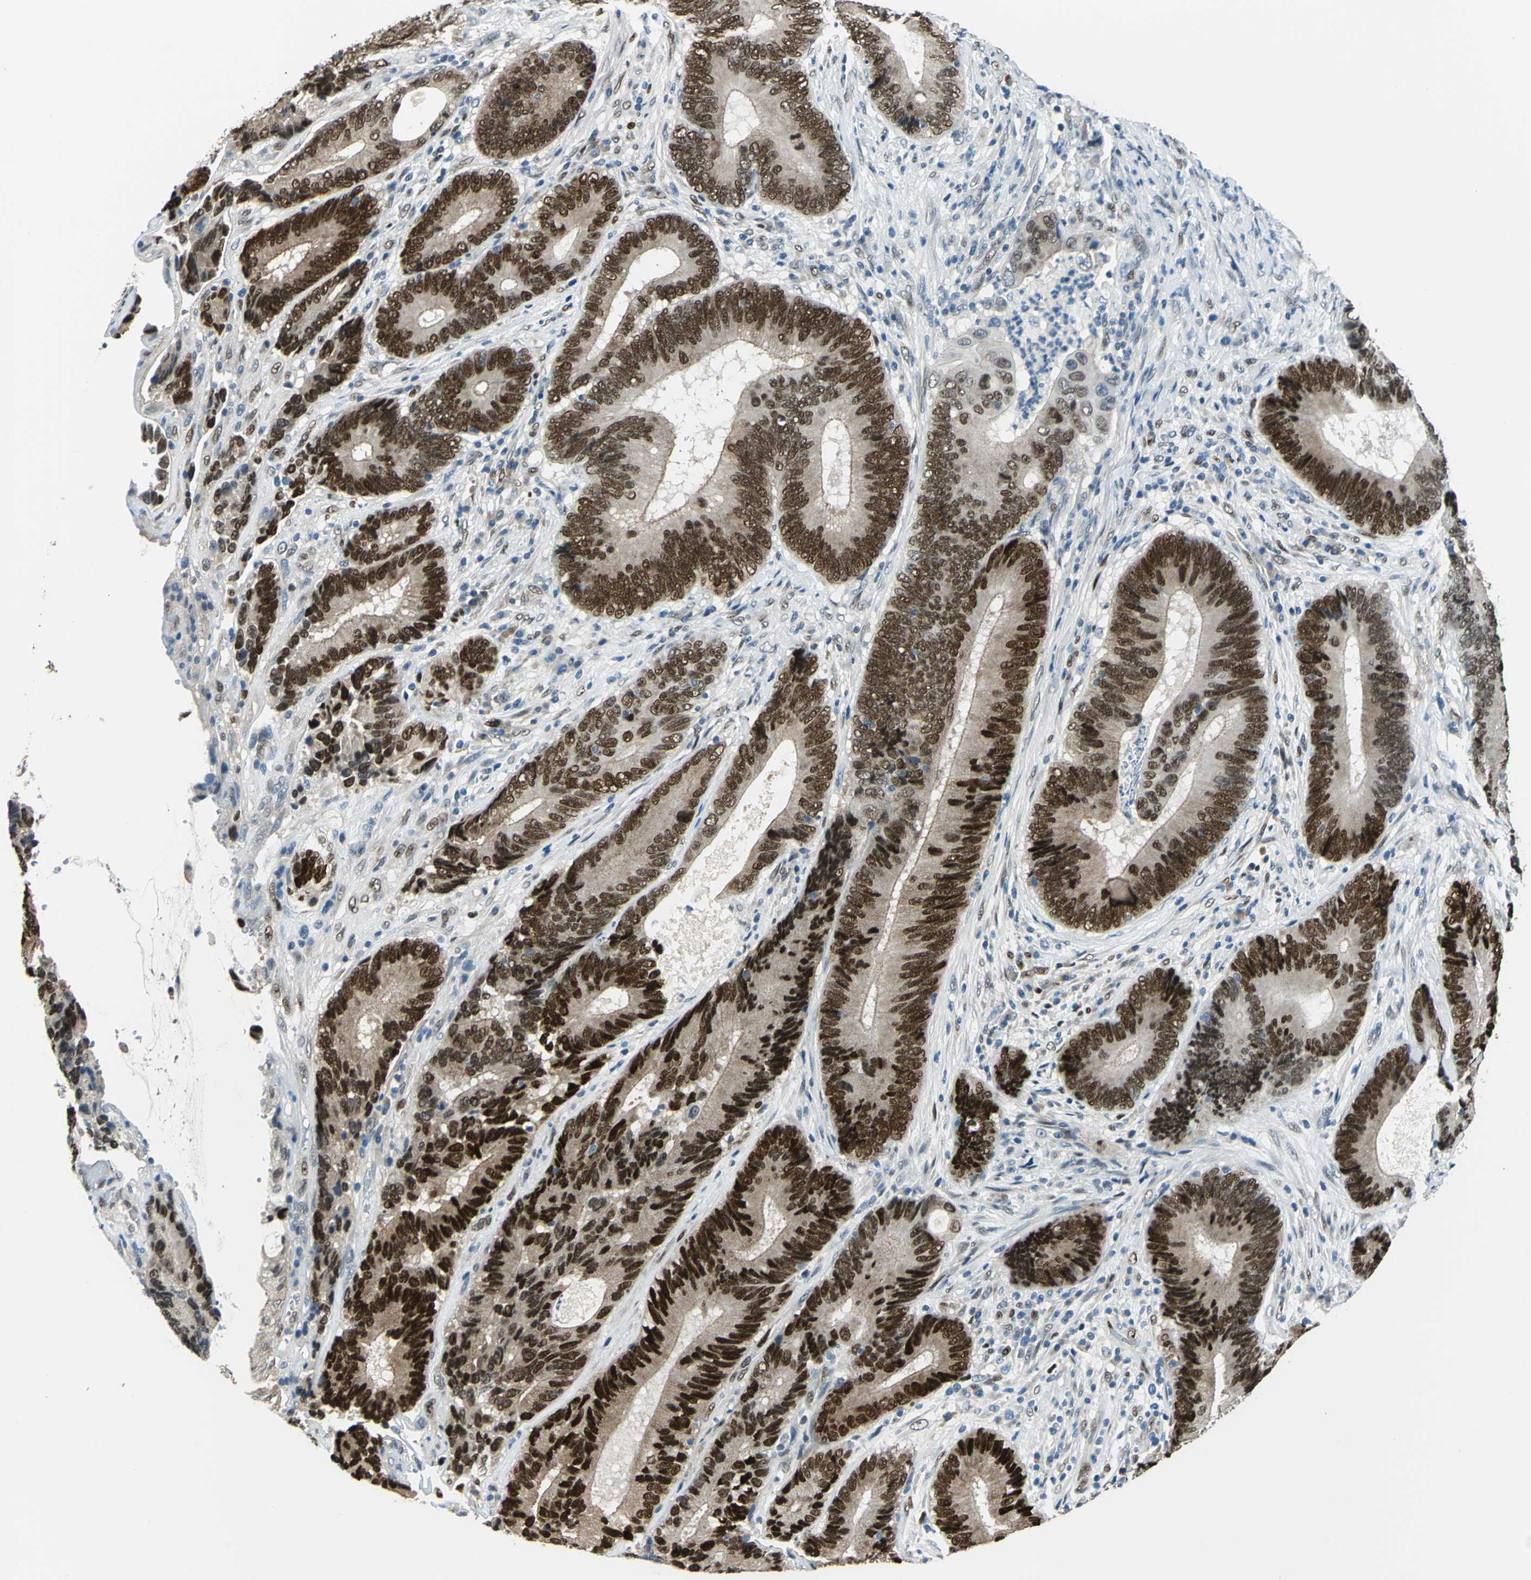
{"staining": {"intensity": "strong", "quantity": ">75%", "location": "cytoplasmic/membranous,nuclear"}, "tissue": "colorectal cancer", "cell_type": "Tumor cells", "image_type": "cancer", "snomed": [{"axis": "morphology", "description": "Adenocarcinoma, NOS"}, {"axis": "topography", "description": "Colon"}], "caption": "The histopathology image shows a brown stain indicating the presence of a protein in the cytoplasmic/membranous and nuclear of tumor cells in adenocarcinoma (colorectal).", "gene": "NFIA", "patient": {"sex": "female", "age": 78}}